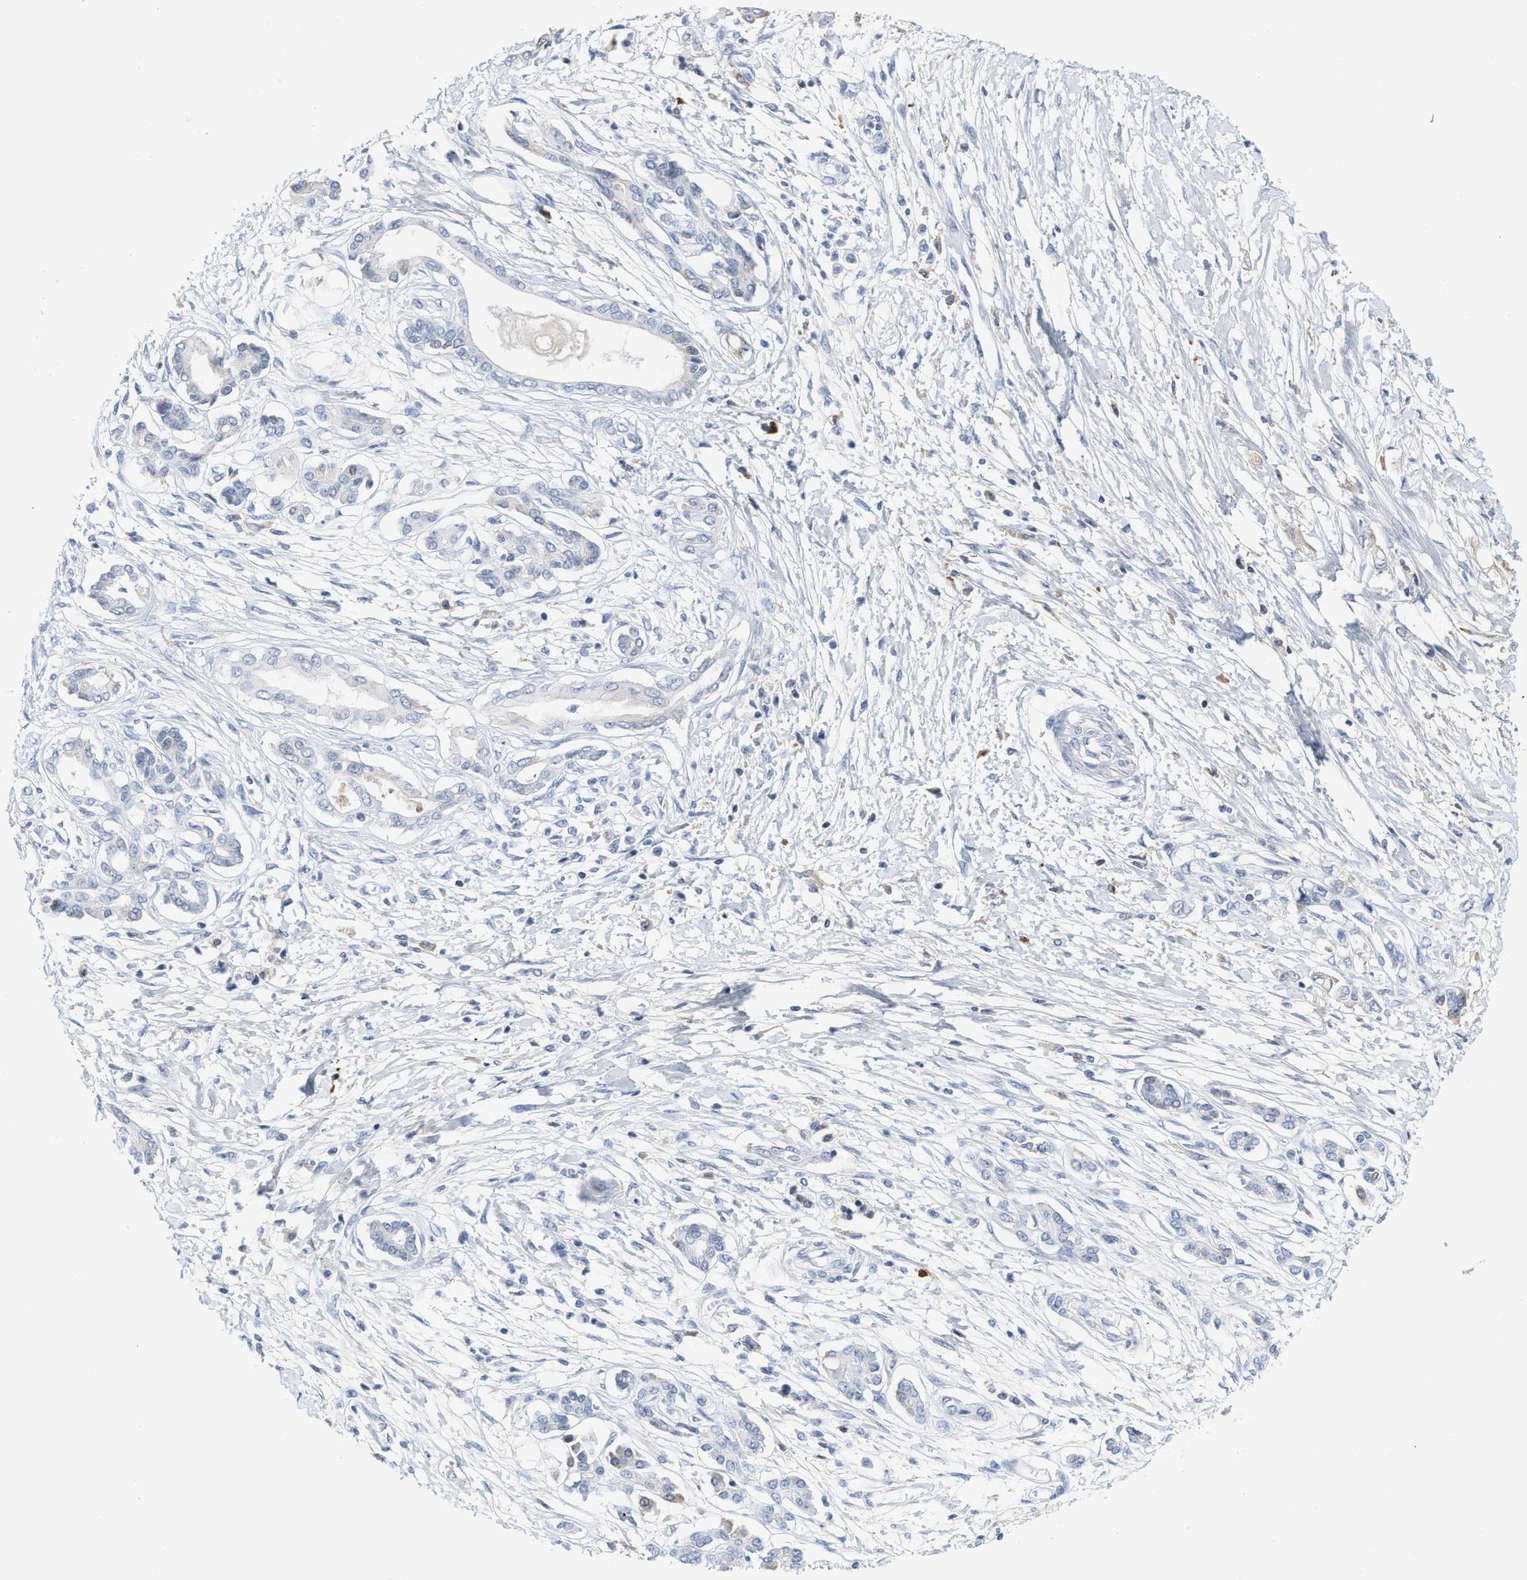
{"staining": {"intensity": "negative", "quantity": "none", "location": "none"}, "tissue": "pancreatic cancer", "cell_type": "Tumor cells", "image_type": "cancer", "snomed": [{"axis": "morphology", "description": "Adenocarcinoma, NOS"}, {"axis": "topography", "description": "Pancreas"}], "caption": "Histopathology image shows no protein positivity in tumor cells of pancreatic adenocarcinoma tissue.", "gene": "C2", "patient": {"sex": "male", "age": 56}}